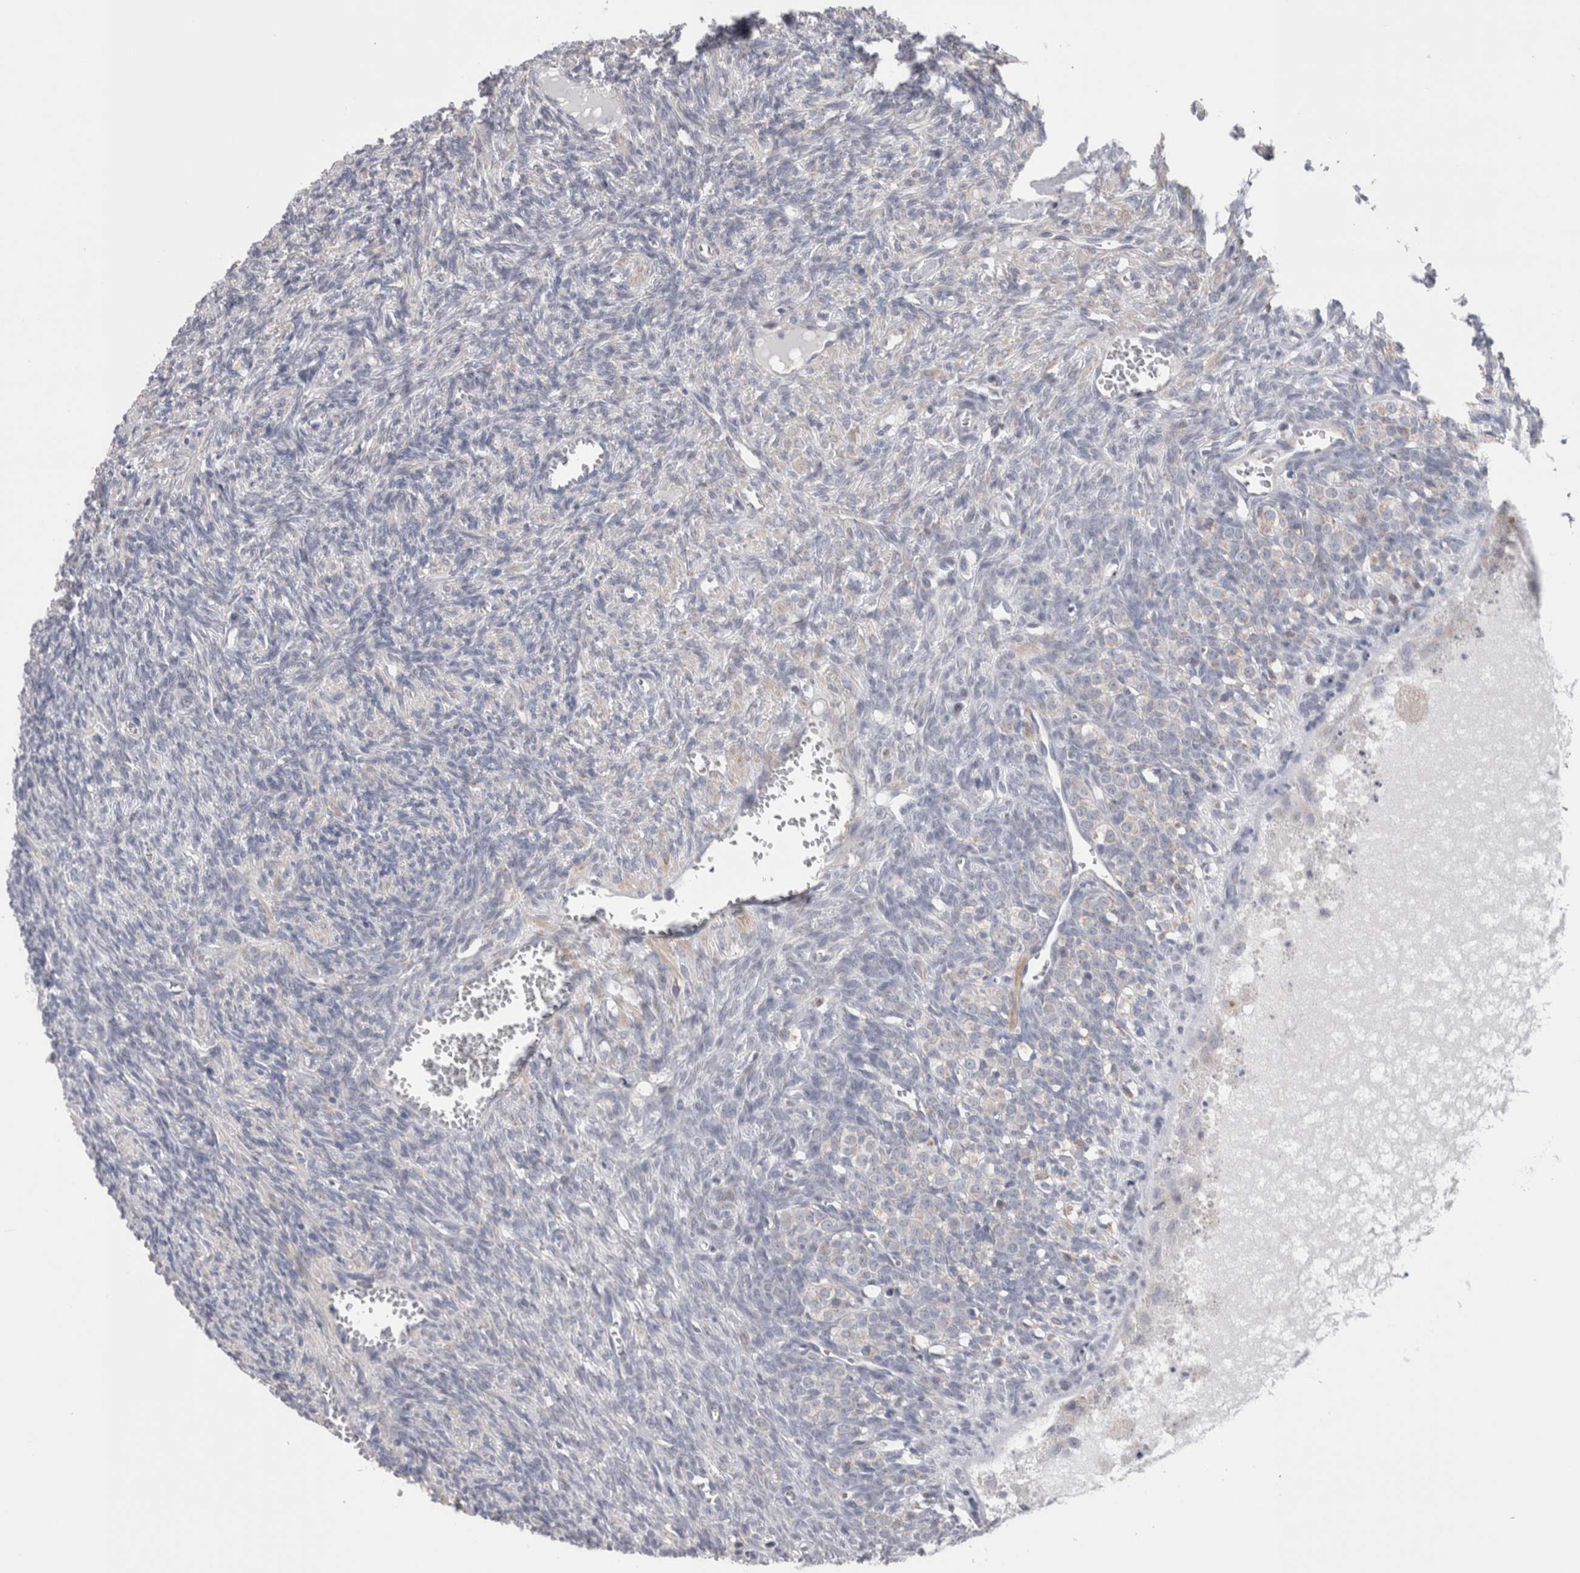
{"staining": {"intensity": "negative", "quantity": "none", "location": "none"}, "tissue": "ovary", "cell_type": "Ovarian stroma cells", "image_type": "normal", "snomed": [{"axis": "morphology", "description": "Normal tissue, NOS"}, {"axis": "topography", "description": "Ovary"}], "caption": "This is an immunohistochemistry (IHC) image of normal human ovary. There is no expression in ovarian stroma cells.", "gene": "GDAP1", "patient": {"sex": "female", "age": 27}}